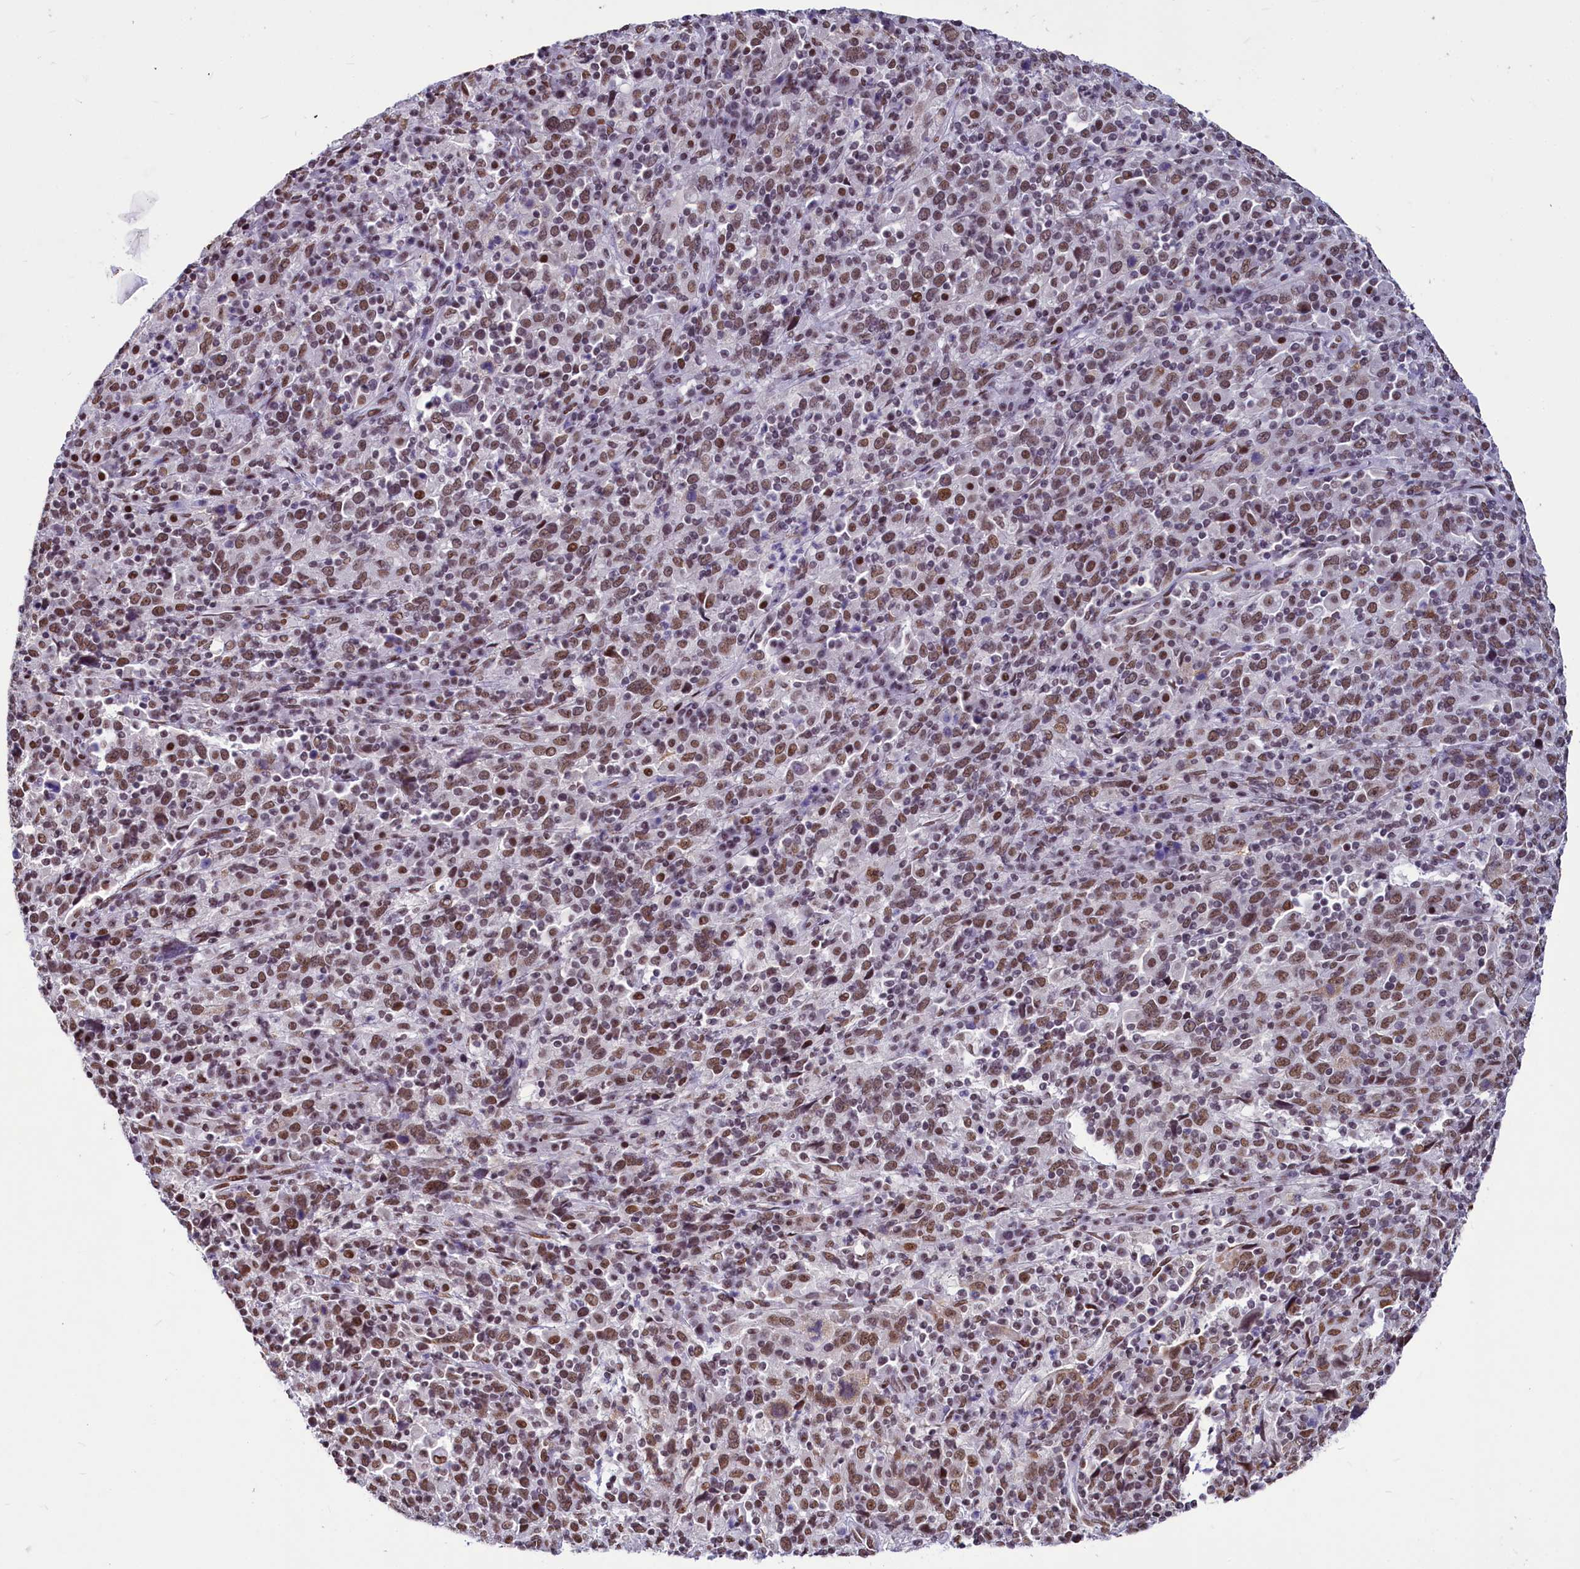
{"staining": {"intensity": "moderate", "quantity": ">75%", "location": "nuclear"}, "tissue": "cervical cancer", "cell_type": "Tumor cells", "image_type": "cancer", "snomed": [{"axis": "morphology", "description": "Squamous cell carcinoma, NOS"}, {"axis": "topography", "description": "Cervix"}], "caption": "Immunohistochemistry (DAB) staining of human cervical cancer reveals moderate nuclear protein staining in approximately >75% of tumor cells.", "gene": "PARPBP", "patient": {"sex": "female", "age": 46}}